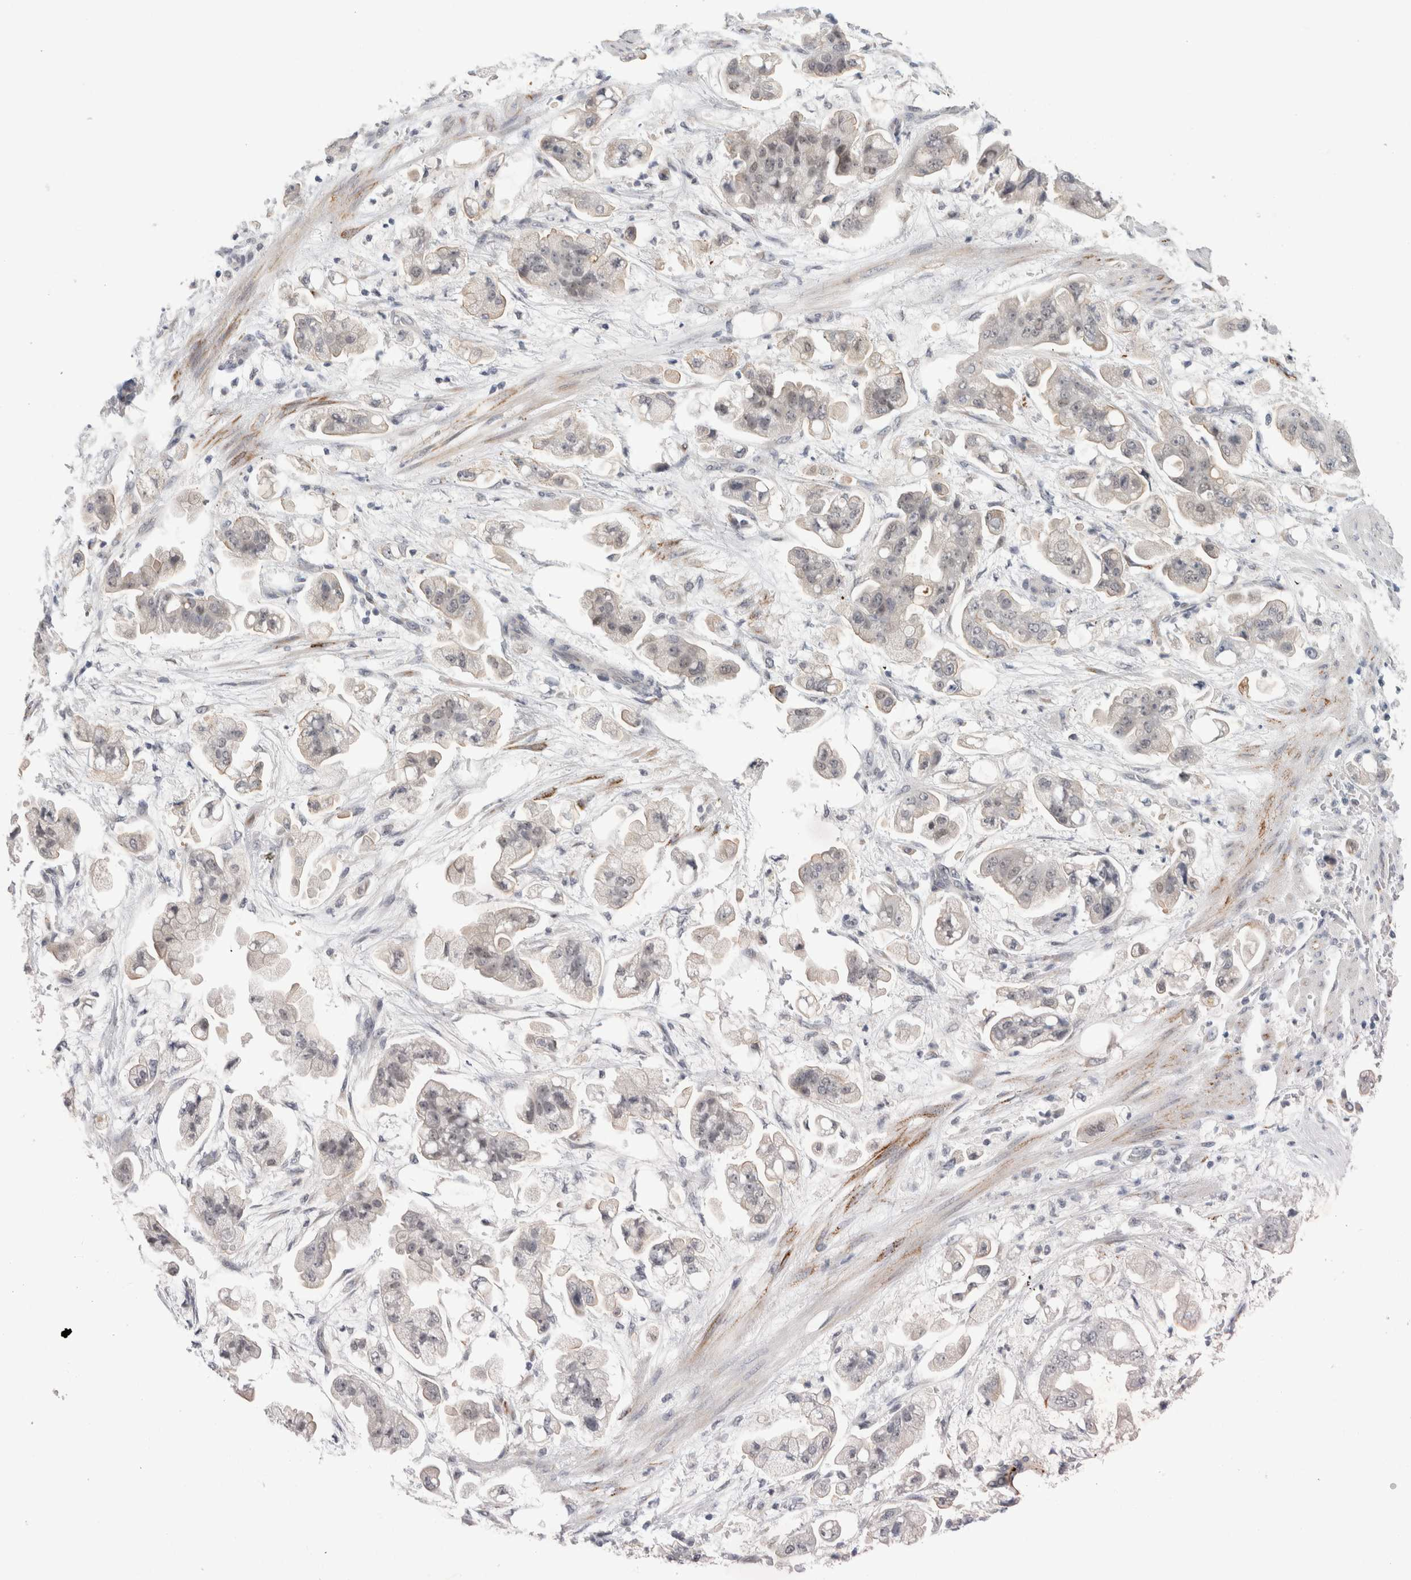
{"staining": {"intensity": "weak", "quantity": "<25%", "location": "cytoplasmic/membranous"}, "tissue": "stomach cancer", "cell_type": "Tumor cells", "image_type": "cancer", "snomed": [{"axis": "morphology", "description": "Adenocarcinoma, NOS"}, {"axis": "topography", "description": "Stomach"}], "caption": "Immunohistochemistry of stomach cancer displays no expression in tumor cells.", "gene": "NIPA1", "patient": {"sex": "male", "age": 62}}